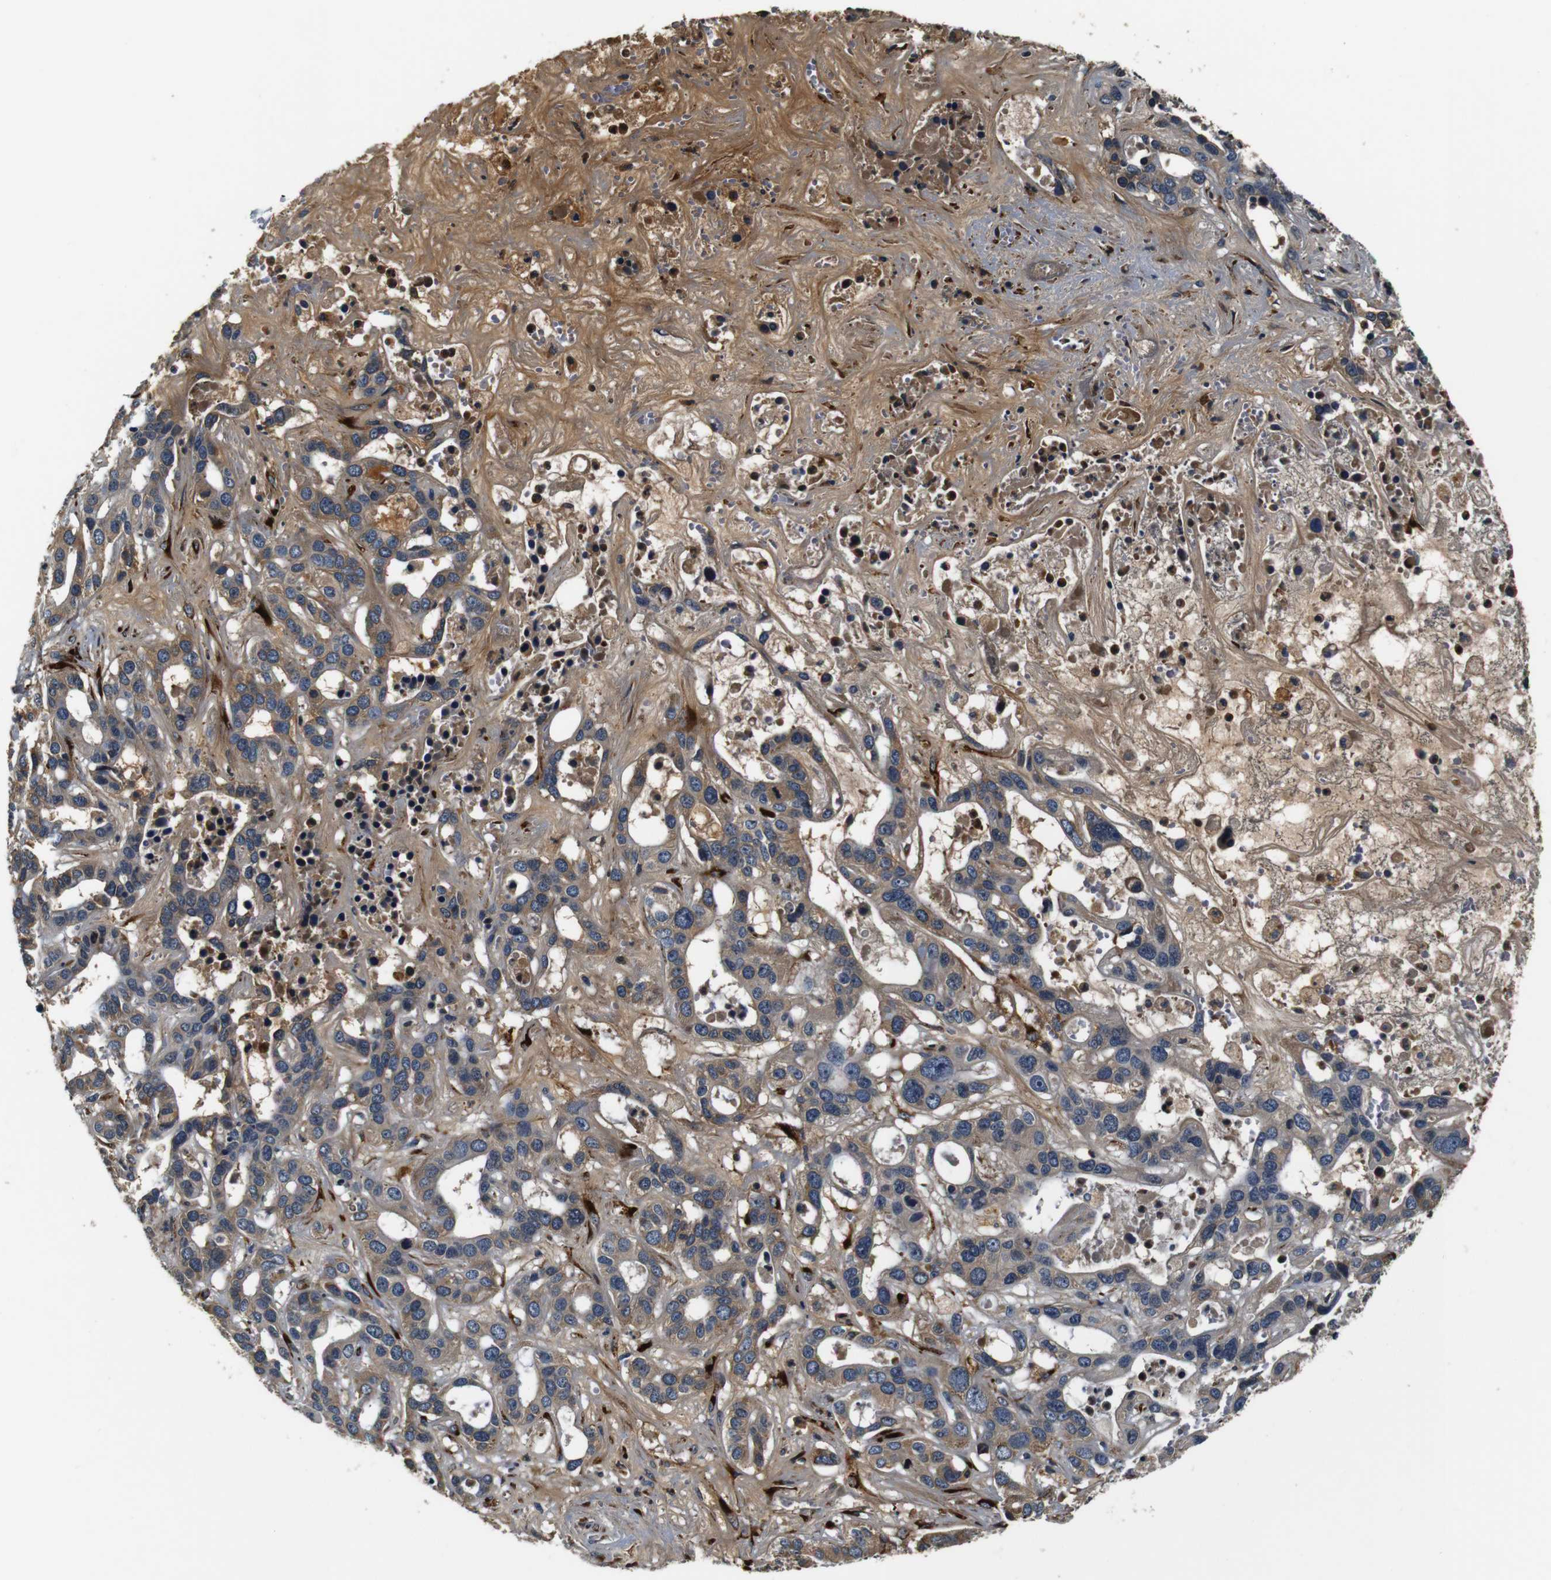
{"staining": {"intensity": "weak", "quantity": "25%-75%", "location": "cytoplasmic/membranous"}, "tissue": "liver cancer", "cell_type": "Tumor cells", "image_type": "cancer", "snomed": [{"axis": "morphology", "description": "Cholangiocarcinoma"}, {"axis": "topography", "description": "Liver"}], "caption": "The immunohistochemical stain shows weak cytoplasmic/membranous staining in tumor cells of liver cancer tissue.", "gene": "COL1A1", "patient": {"sex": "female", "age": 65}}